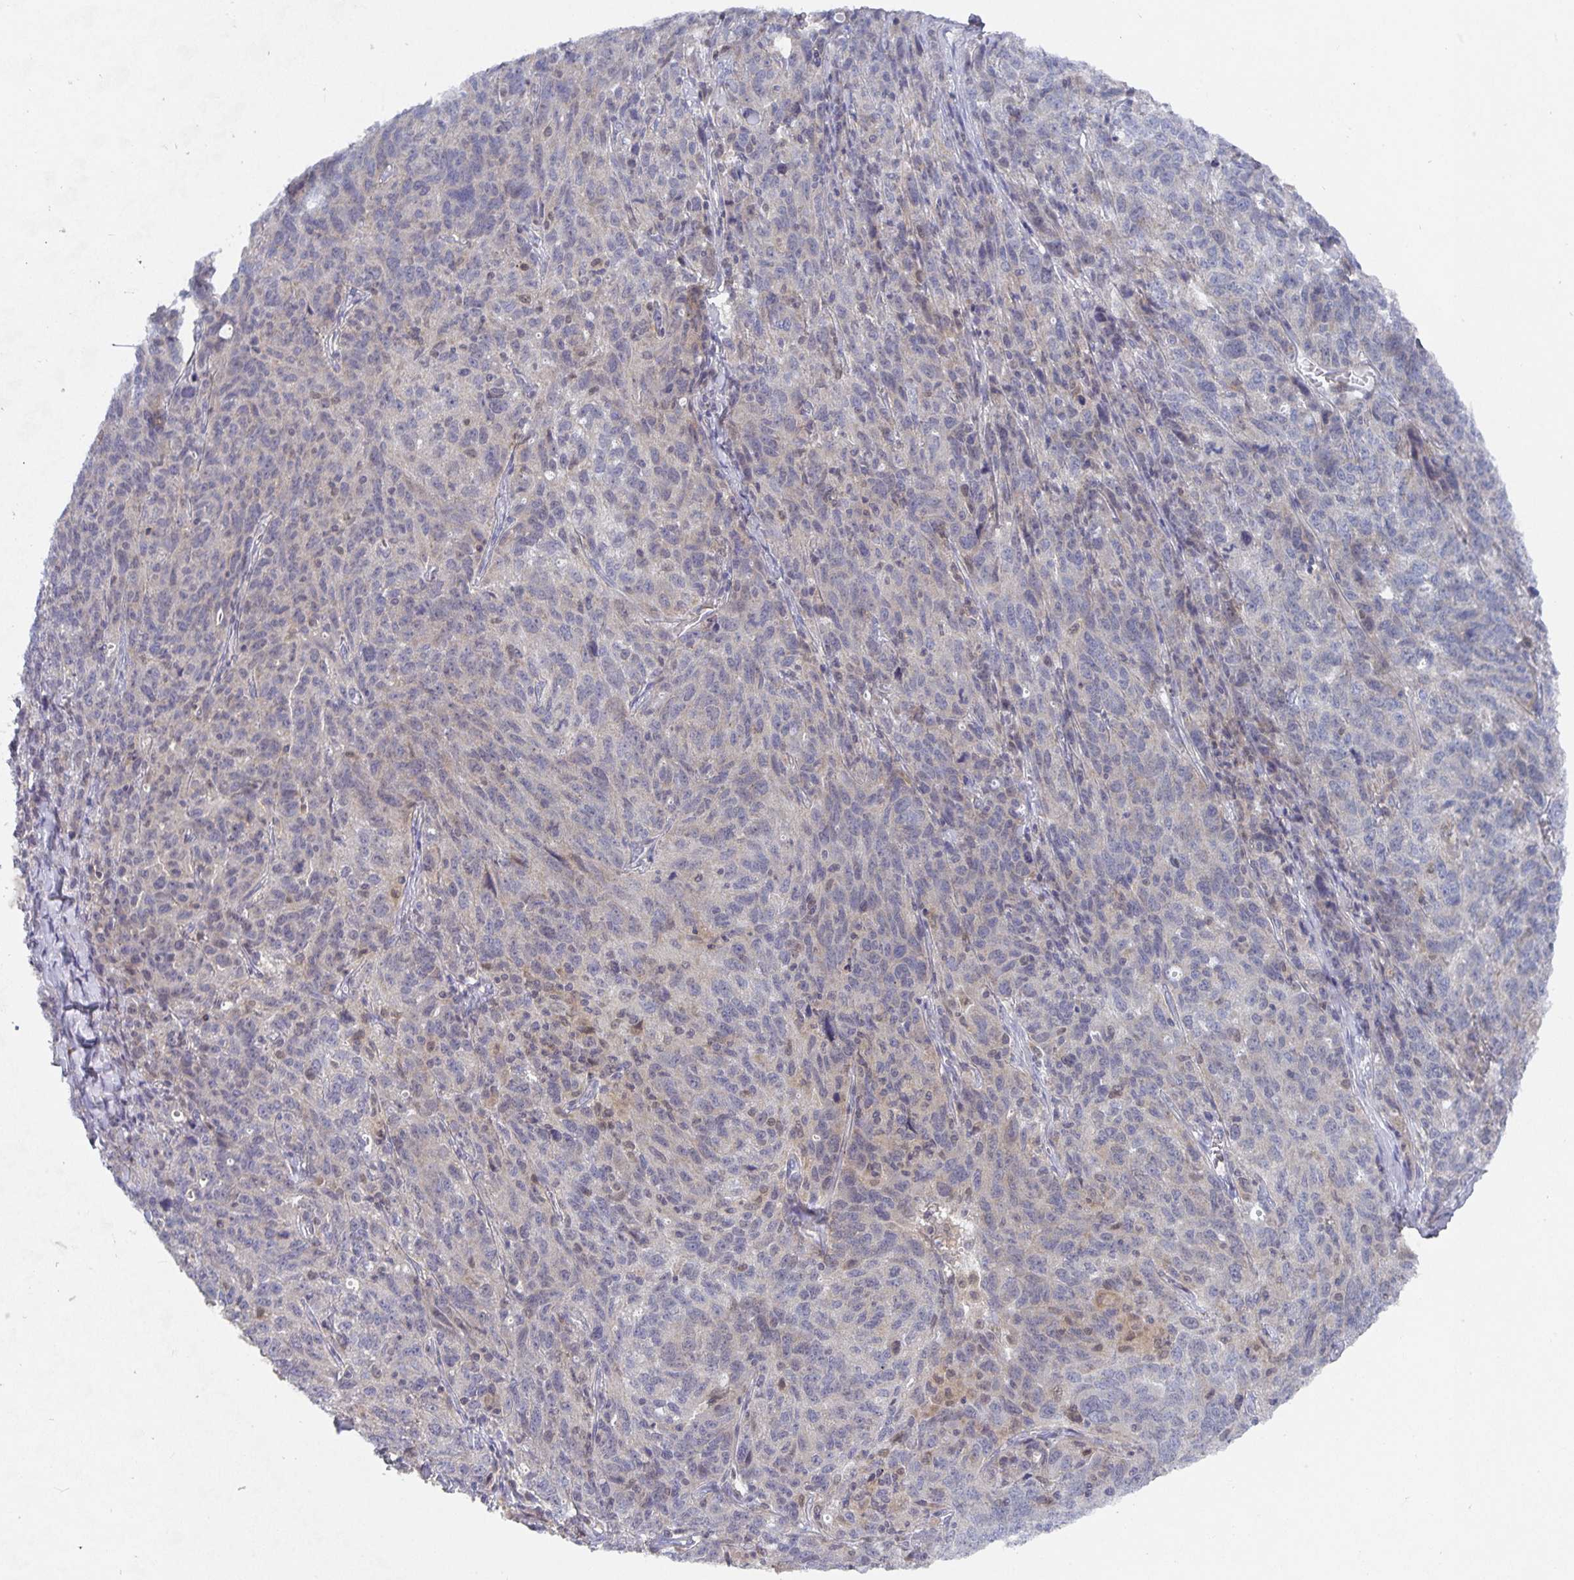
{"staining": {"intensity": "negative", "quantity": "none", "location": "none"}, "tissue": "ovarian cancer", "cell_type": "Tumor cells", "image_type": "cancer", "snomed": [{"axis": "morphology", "description": "Cystadenocarcinoma, serous, NOS"}, {"axis": "topography", "description": "Ovary"}], "caption": "Immunohistochemistry (IHC) image of ovarian cancer stained for a protein (brown), which exhibits no staining in tumor cells.", "gene": "HEPN1", "patient": {"sex": "female", "age": 71}}